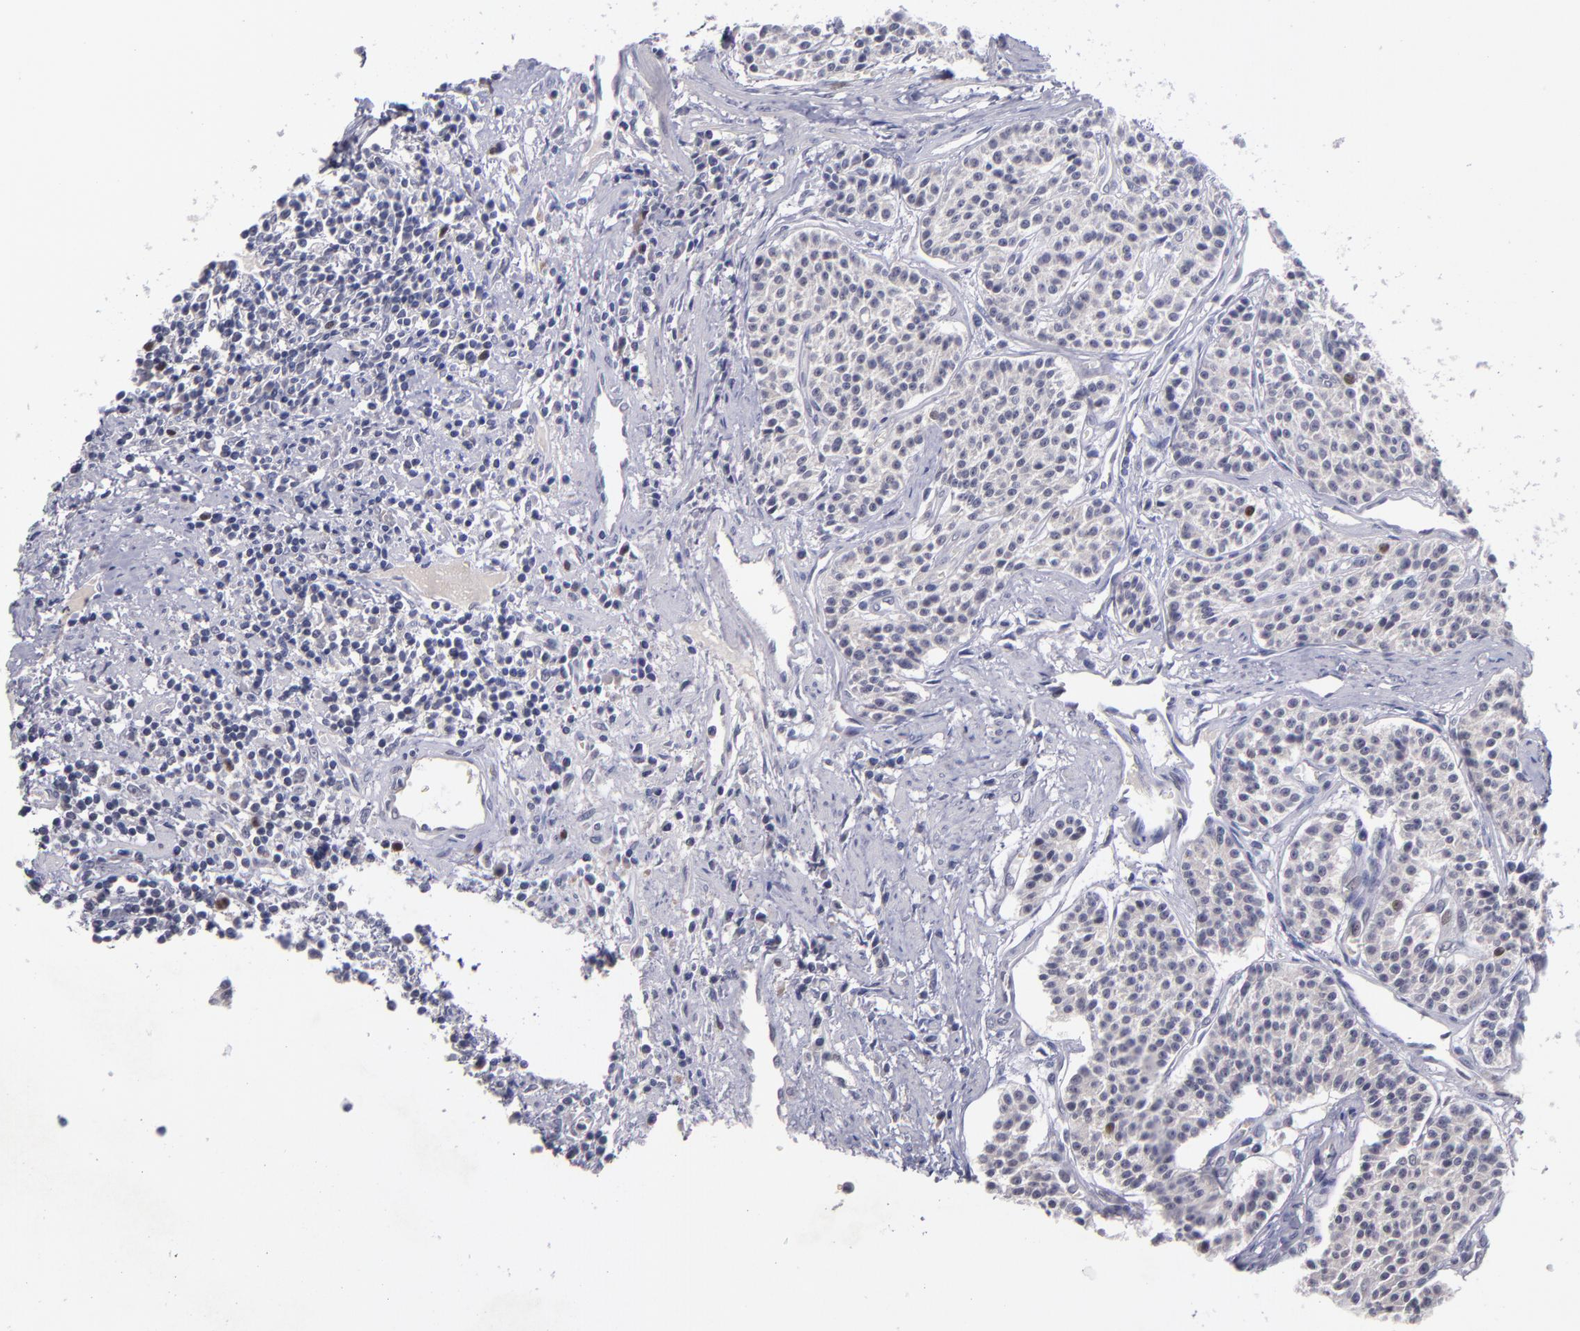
{"staining": {"intensity": "weak", "quantity": "<25%", "location": "nuclear"}, "tissue": "carcinoid", "cell_type": "Tumor cells", "image_type": "cancer", "snomed": [{"axis": "morphology", "description": "Carcinoid, malignant, NOS"}, {"axis": "topography", "description": "Stomach"}], "caption": "Tumor cells are negative for brown protein staining in malignant carcinoid.", "gene": "CDC7", "patient": {"sex": "female", "age": 76}}